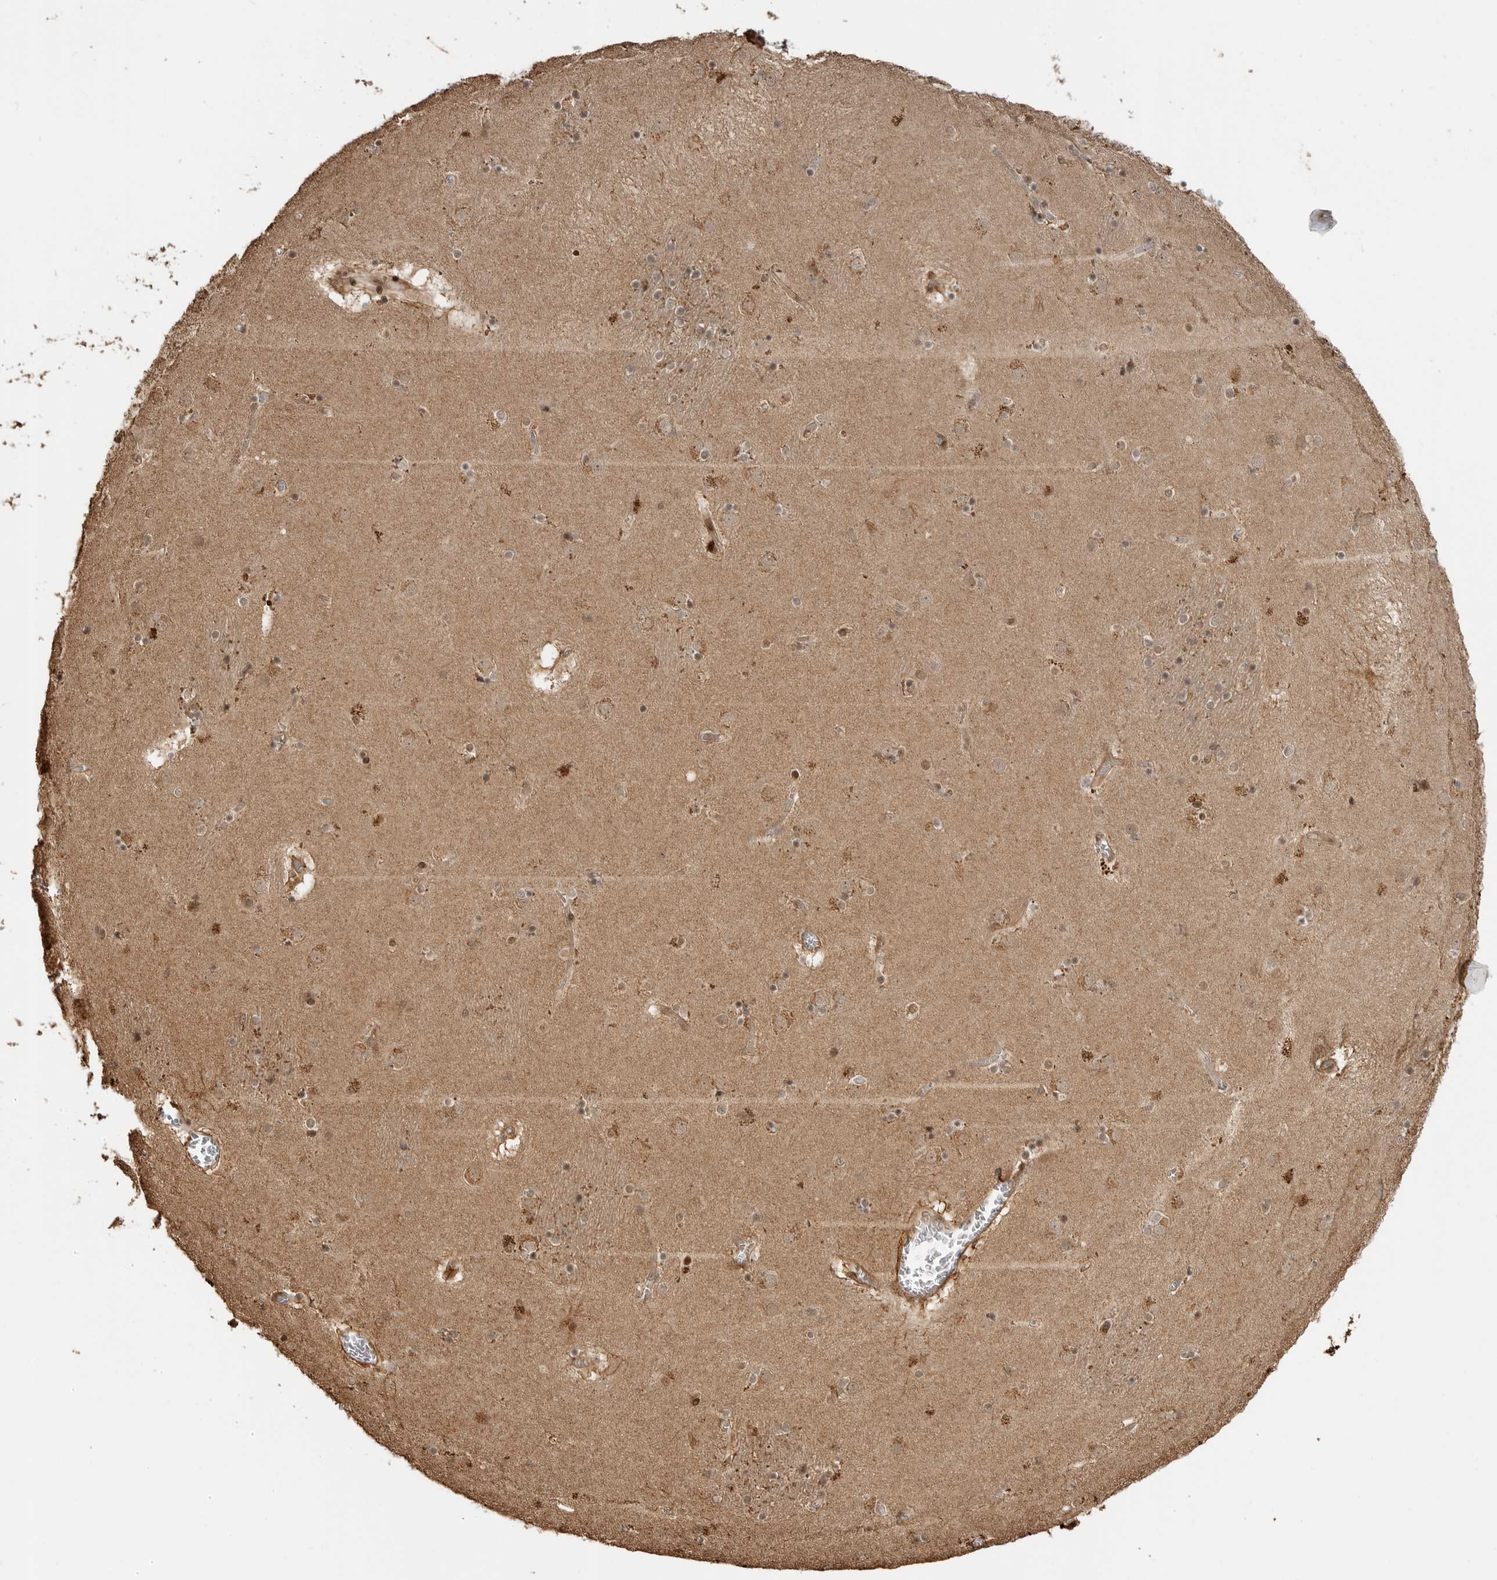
{"staining": {"intensity": "moderate", "quantity": "25%-75%", "location": "cytoplasmic/membranous,nuclear"}, "tissue": "caudate", "cell_type": "Glial cells", "image_type": "normal", "snomed": [{"axis": "morphology", "description": "Normal tissue, NOS"}, {"axis": "topography", "description": "Lateral ventricle wall"}], "caption": "High-power microscopy captured an immunohistochemistry histopathology image of benign caudate, revealing moderate cytoplasmic/membranous,nuclear positivity in about 25%-75% of glial cells.", "gene": "BMP2K", "patient": {"sex": "male", "age": 70}}